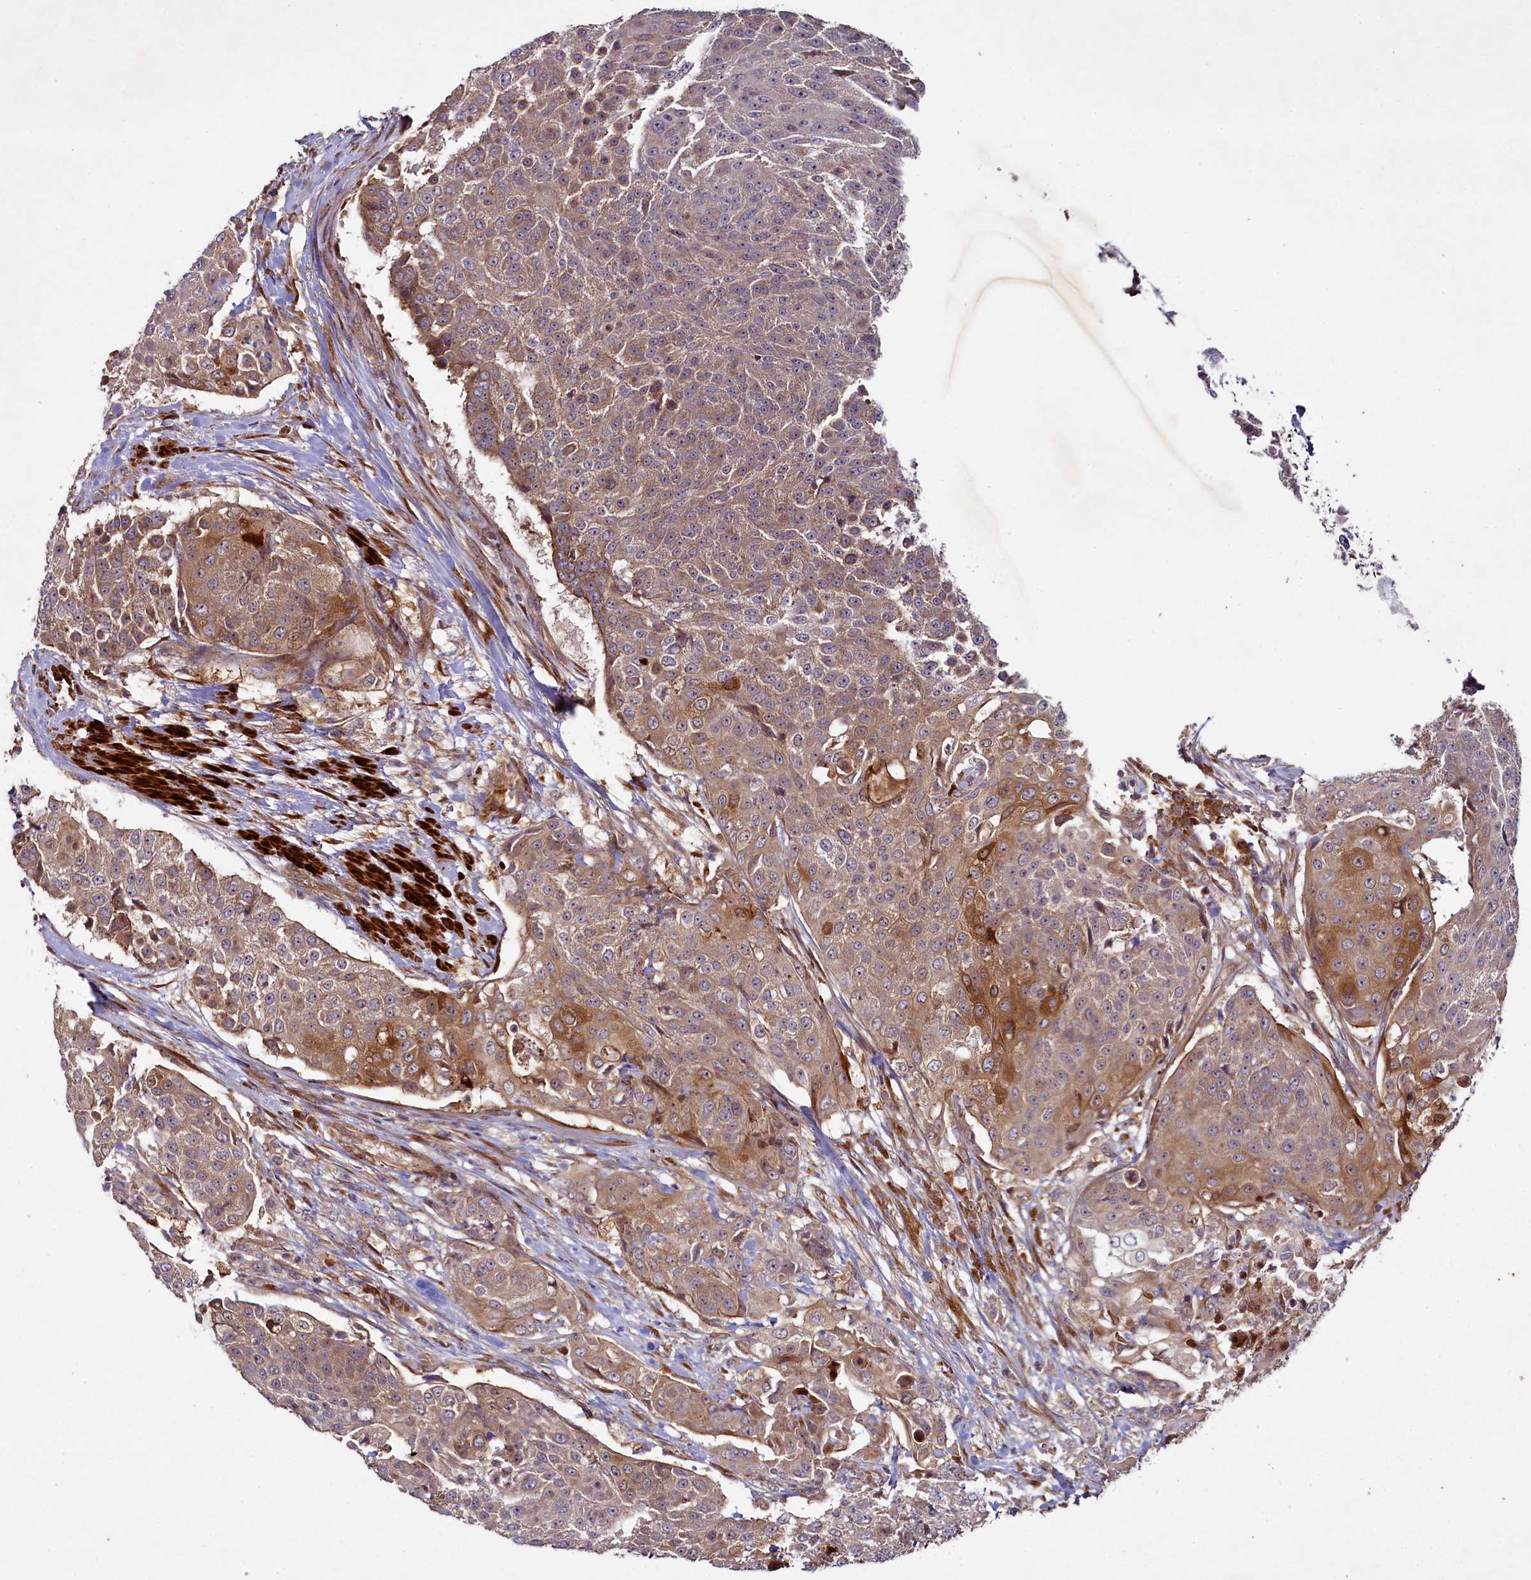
{"staining": {"intensity": "moderate", "quantity": "25%-75%", "location": "cytoplasmic/membranous"}, "tissue": "urothelial cancer", "cell_type": "Tumor cells", "image_type": "cancer", "snomed": [{"axis": "morphology", "description": "Urothelial carcinoma, High grade"}, {"axis": "topography", "description": "Urinary bladder"}], "caption": "Immunohistochemical staining of urothelial cancer displays moderate cytoplasmic/membranous protein expression in about 25%-75% of tumor cells.", "gene": "CCDC102A", "patient": {"sex": "female", "age": 63}}